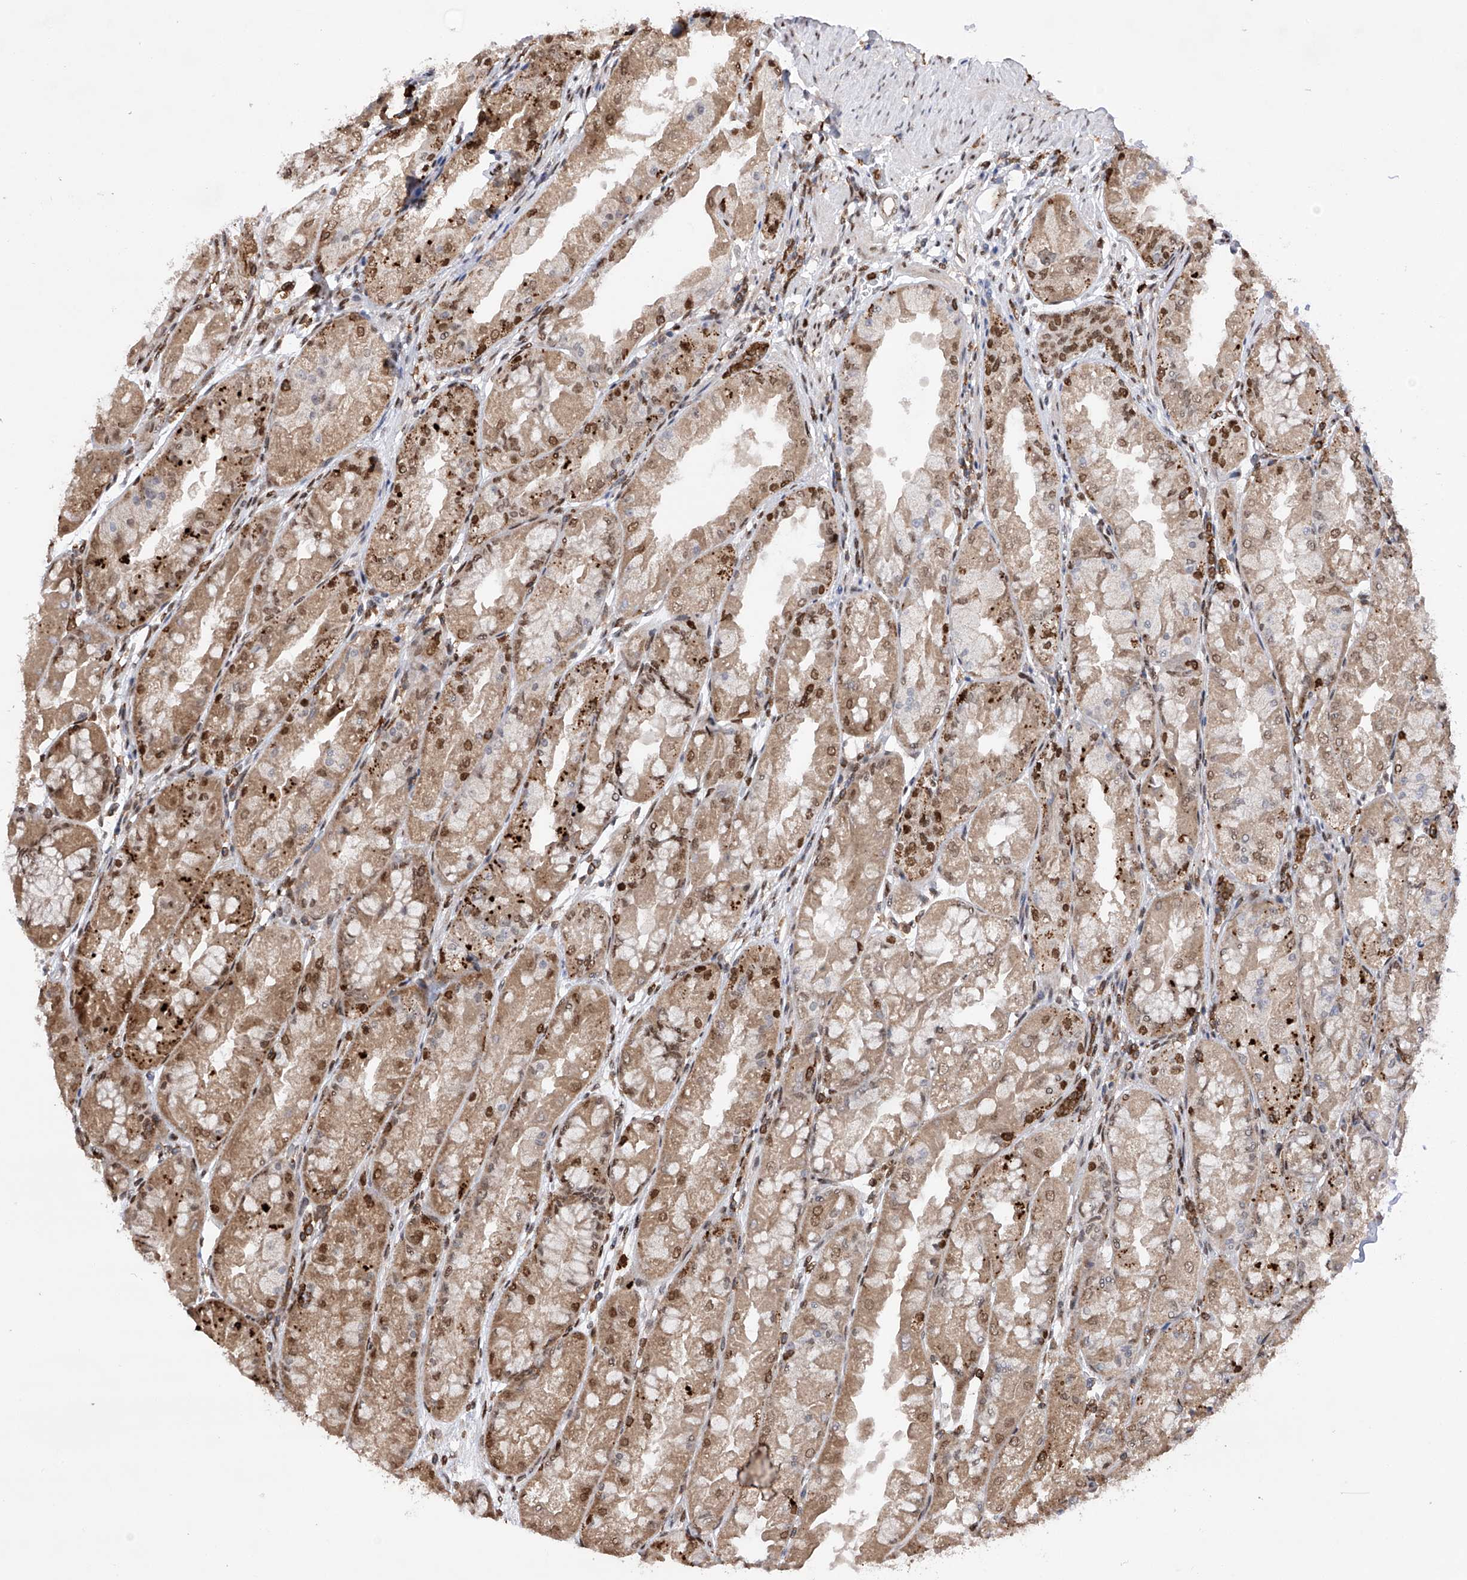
{"staining": {"intensity": "moderate", "quantity": ">75%", "location": "cytoplasmic/membranous,nuclear"}, "tissue": "stomach", "cell_type": "Glandular cells", "image_type": "normal", "snomed": [{"axis": "morphology", "description": "Normal tissue, NOS"}, {"axis": "topography", "description": "Stomach, upper"}], "caption": "Glandular cells demonstrate medium levels of moderate cytoplasmic/membranous,nuclear positivity in about >75% of cells in unremarkable human stomach. The staining was performed using DAB to visualize the protein expression in brown, while the nuclei were stained in blue with hematoxylin (Magnification: 20x).", "gene": "ZNF280D", "patient": {"sex": "male", "age": 47}}